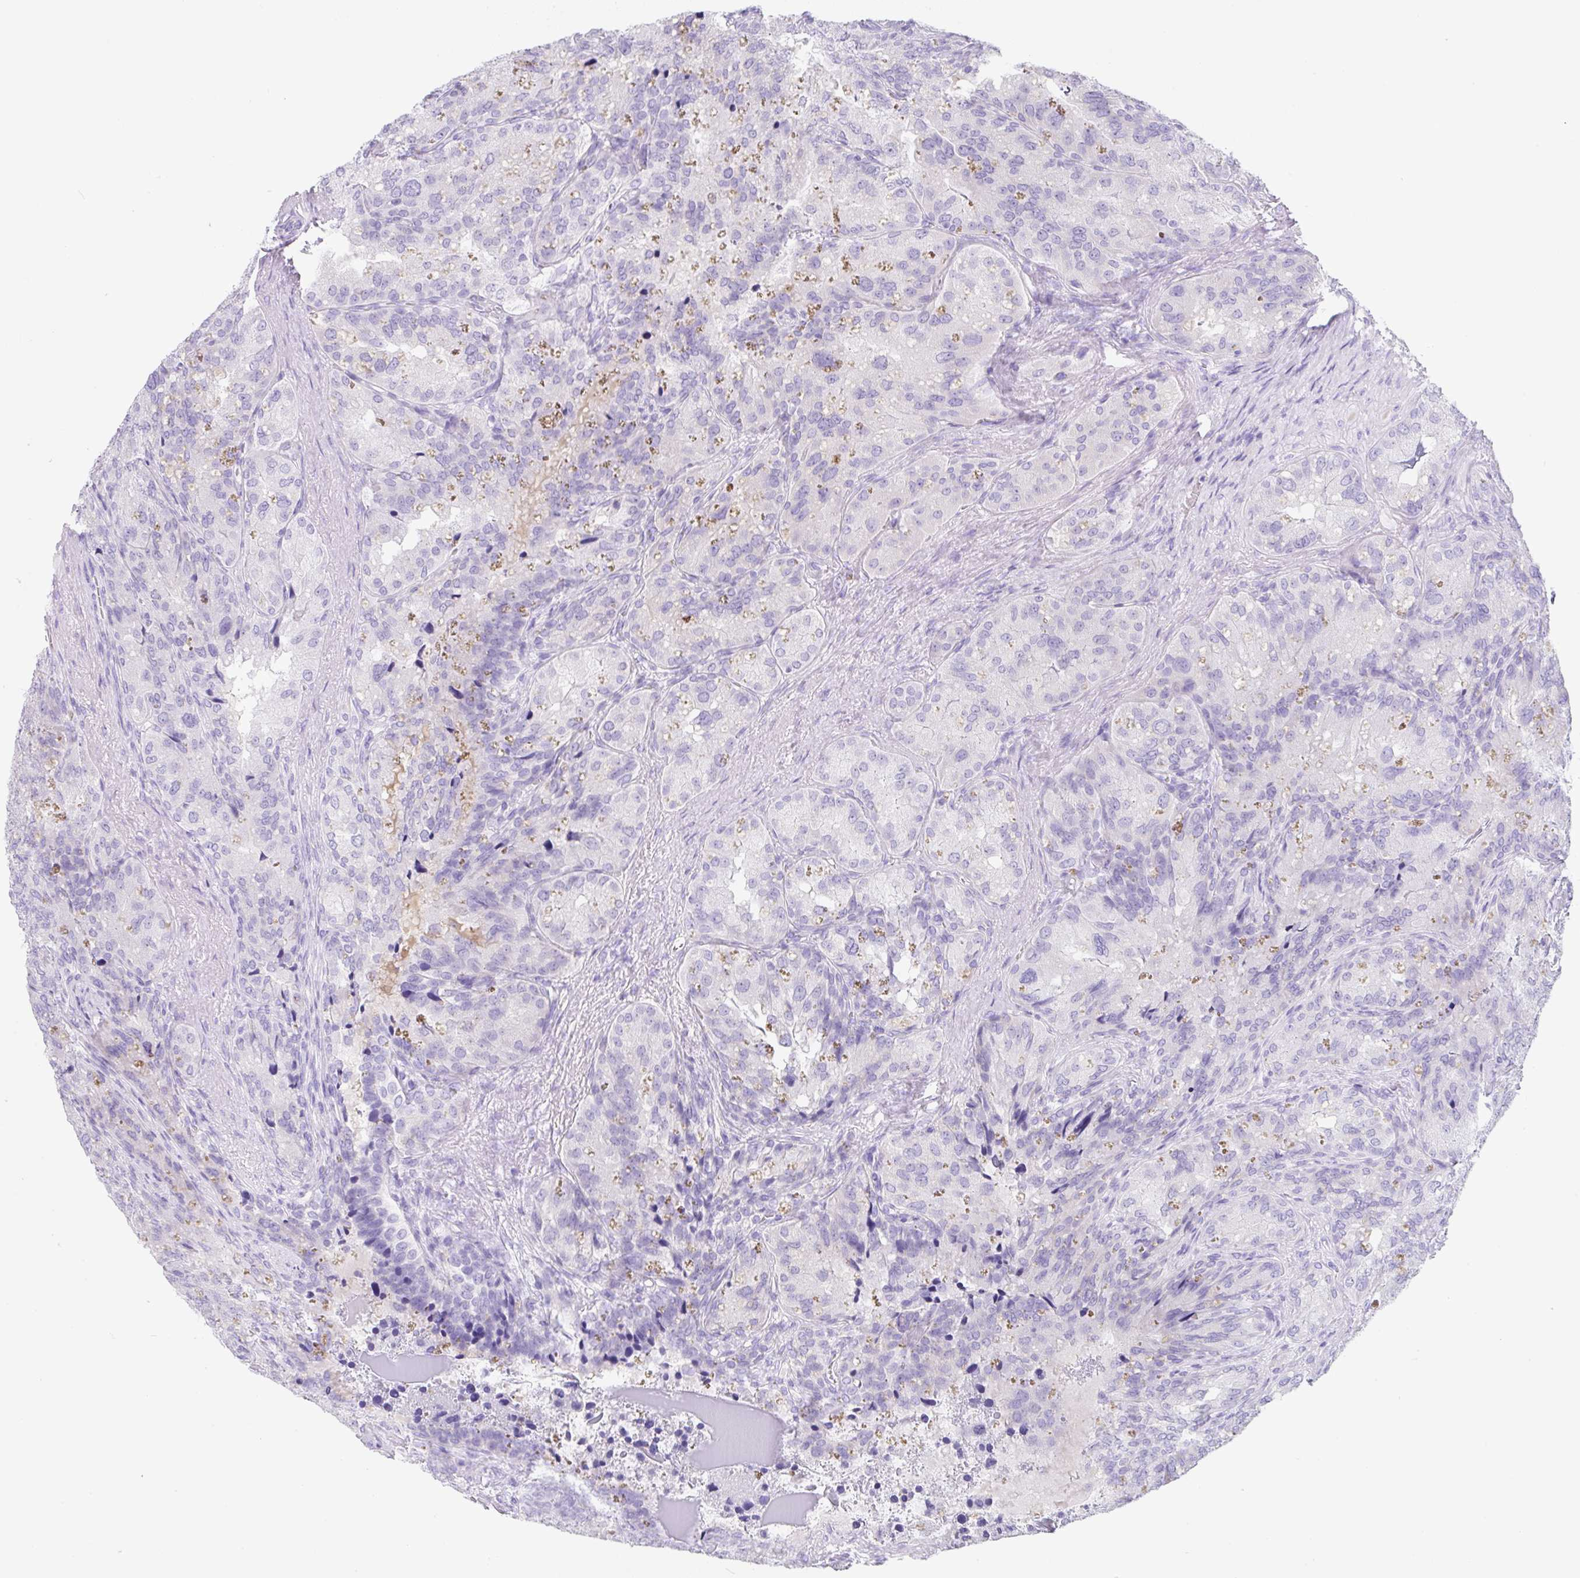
{"staining": {"intensity": "negative", "quantity": "none", "location": "none"}, "tissue": "seminal vesicle", "cell_type": "Glandular cells", "image_type": "normal", "snomed": [{"axis": "morphology", "description": "Normal tissue, NOS"}, {"axis": "topography", "description": "Seminal veicle"}], "caption": "A micrograph of seminal vesicle stained for a protein reveals no brown staining in glandular cells.", "gene": "KLK8", "patient": {"sex": "male", "age": 69}}